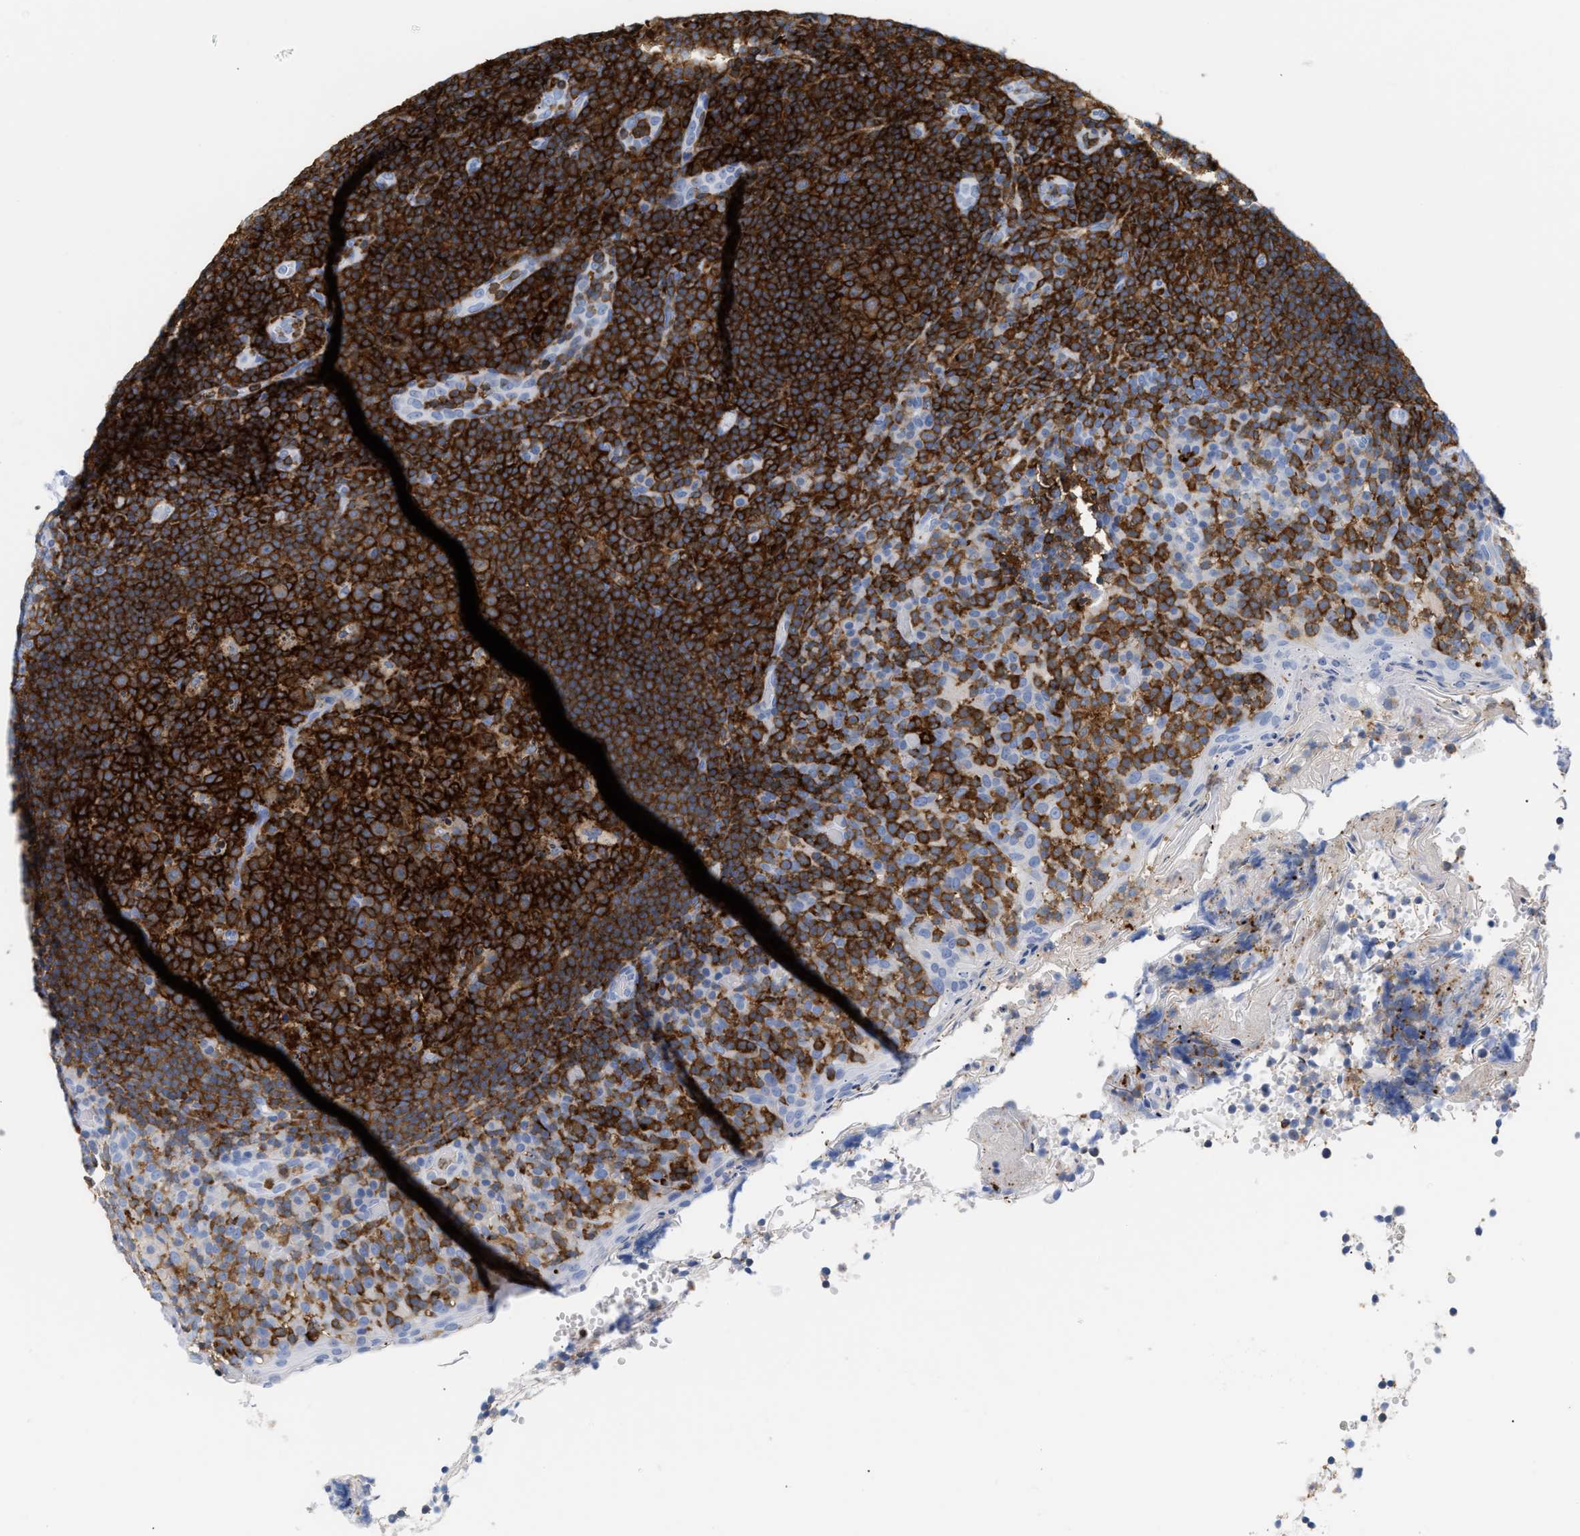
{"staining": {"intensity": "strong", "quantity": ">75%", "location": "cytoplasmic/membranous"}, "tissue": "tonsil", "cell_type": "Germinal center cells", "image_type": "normal", "snomed": [{"axis": "morphology", "description": "Normal tissue, NOS"}, {"axis": "topography", "description": "Tonsil"}], "caption": "Tonsil stained with a brown dye exhibits strong cytoplasmic/membranous positive expression in about >75% of germinal center cells.", "gene": "LCP1", "patient": {"sex": "female", "age": 19}}